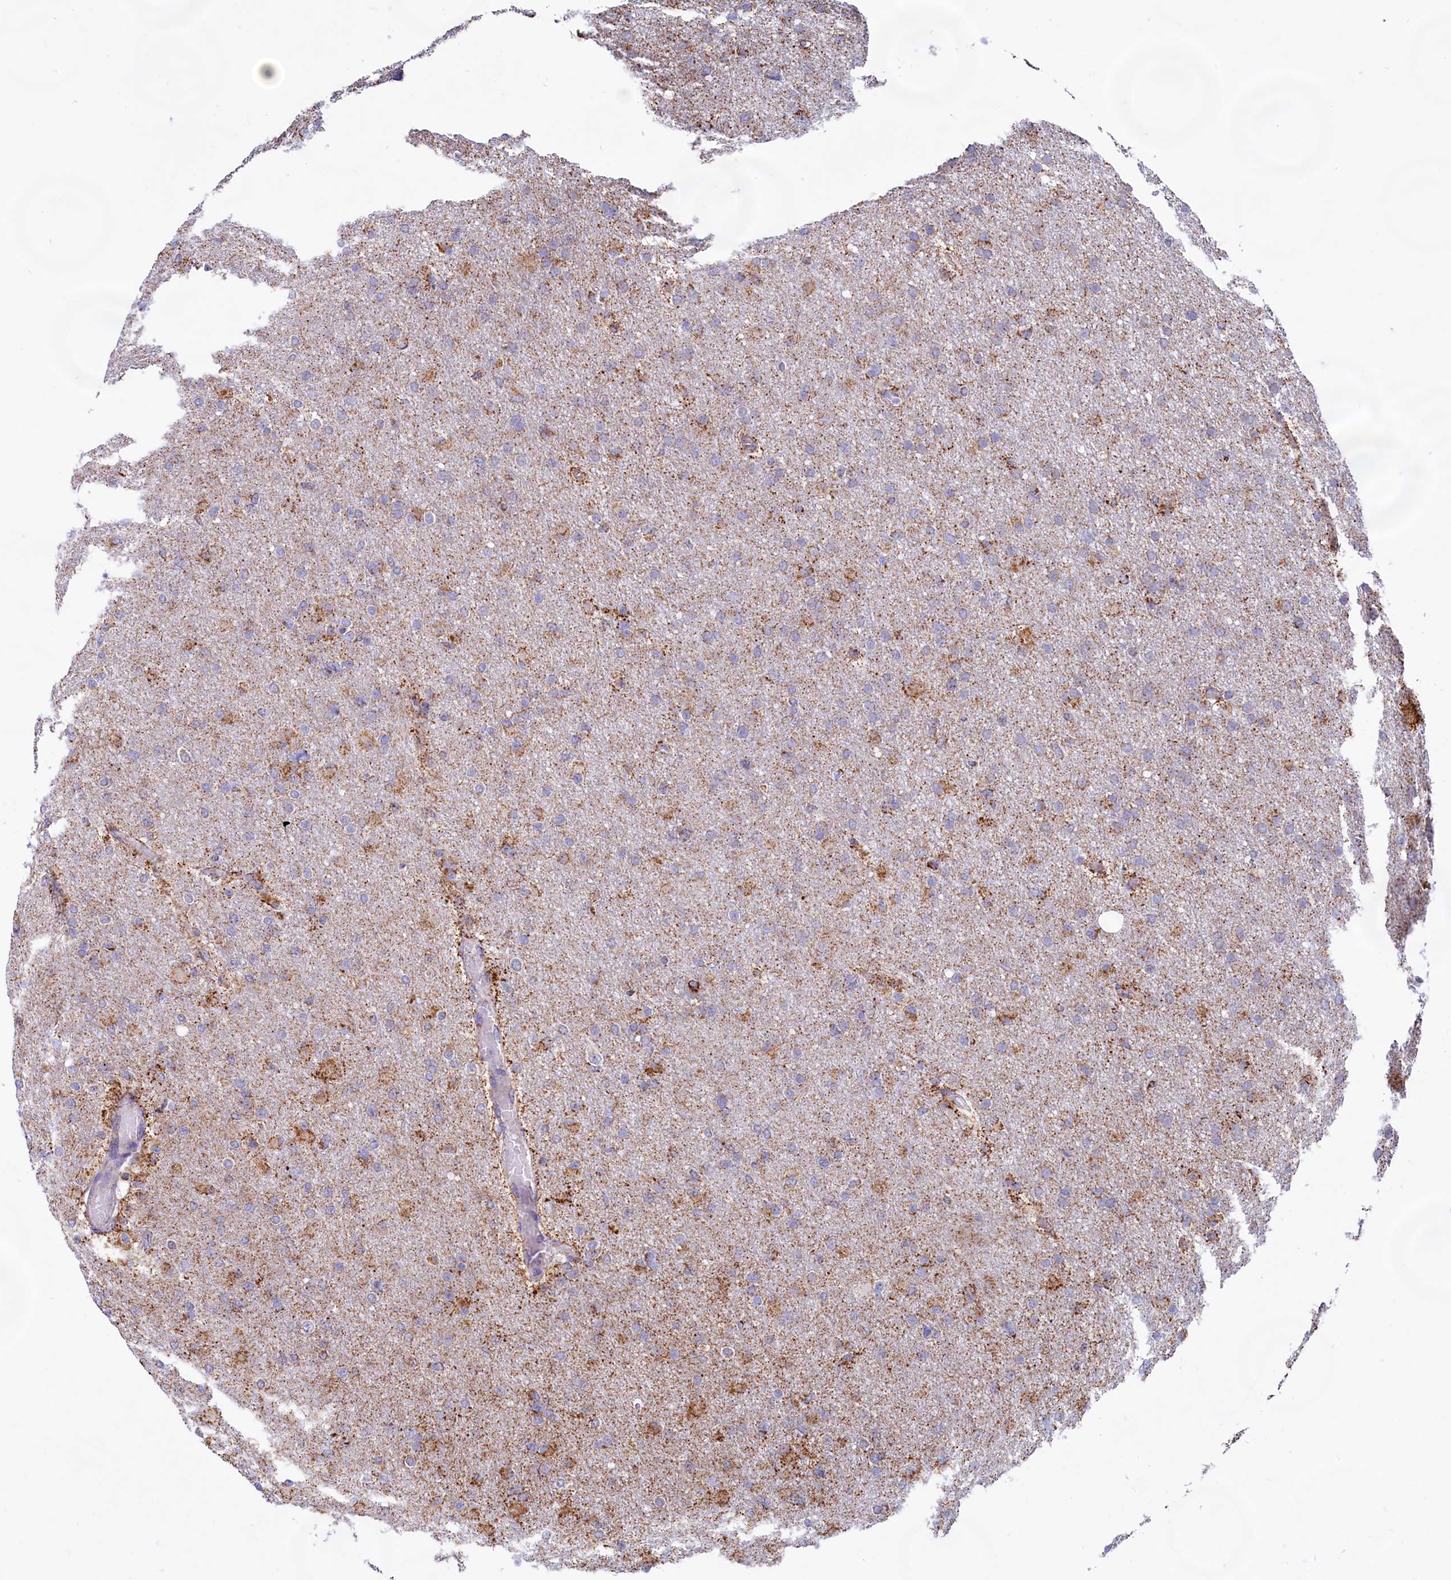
{"staining": {"intensity": "moderate", "quantity": "<25%", "location": "cytoplasmic/membranous"}, "tissue": "glioma", "cell_type": "Tumor cells", "image_type": "cancer", "snomed": [{"axis": "morphology", "description": "Glioma, malignant, High grade"}, {"axis": "topography", "description": "Cerebral cortex"}], "caption": "Moderate cytoplasmic/membranous expression is present in approximately <25% of tumor cells in malignant high-grade glioma. (DAB (3,3'-diaminobenzidine) IHC, brown staining for protein, blue staining for nuclei).", "gene": "C1D", "patient": {"sex": "female", "age": 36}}